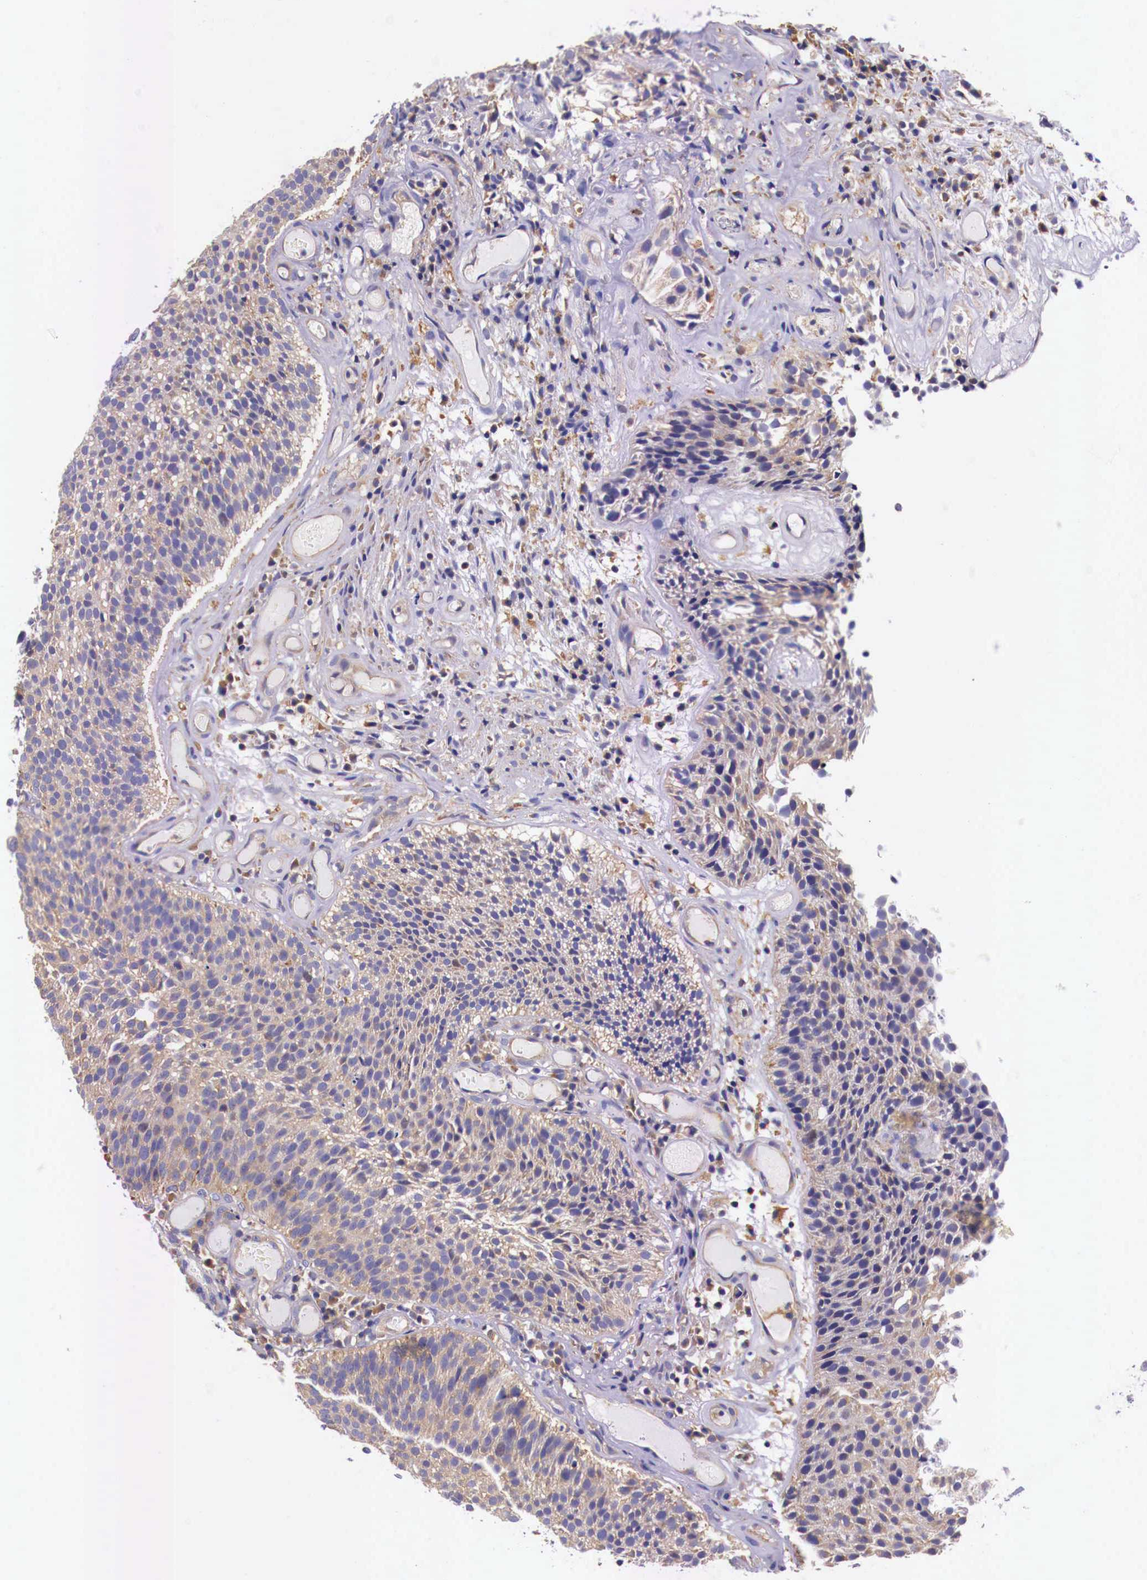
{"staining": {"intensity": "weak", "quantity": ">75%", "location": "cytoplasmic/membranous"}, "tissue": "urothelial cancer", "cell_type": "Tumor cells", "image_type": "cancer", "snomed": [{"axis": "morphology", "description": "Urothelial carcinoma, Low grade"}, {"axis": "topography", "description": "Urinary bladder"}], "caption": "A low amount of weak cytoplasmic/membranous positivity is seen in about >75% of tumor cells in urothelial cancer tissue.", "gene": "GRIPAP1", "patient": {"sex": "male", "age": 85}}